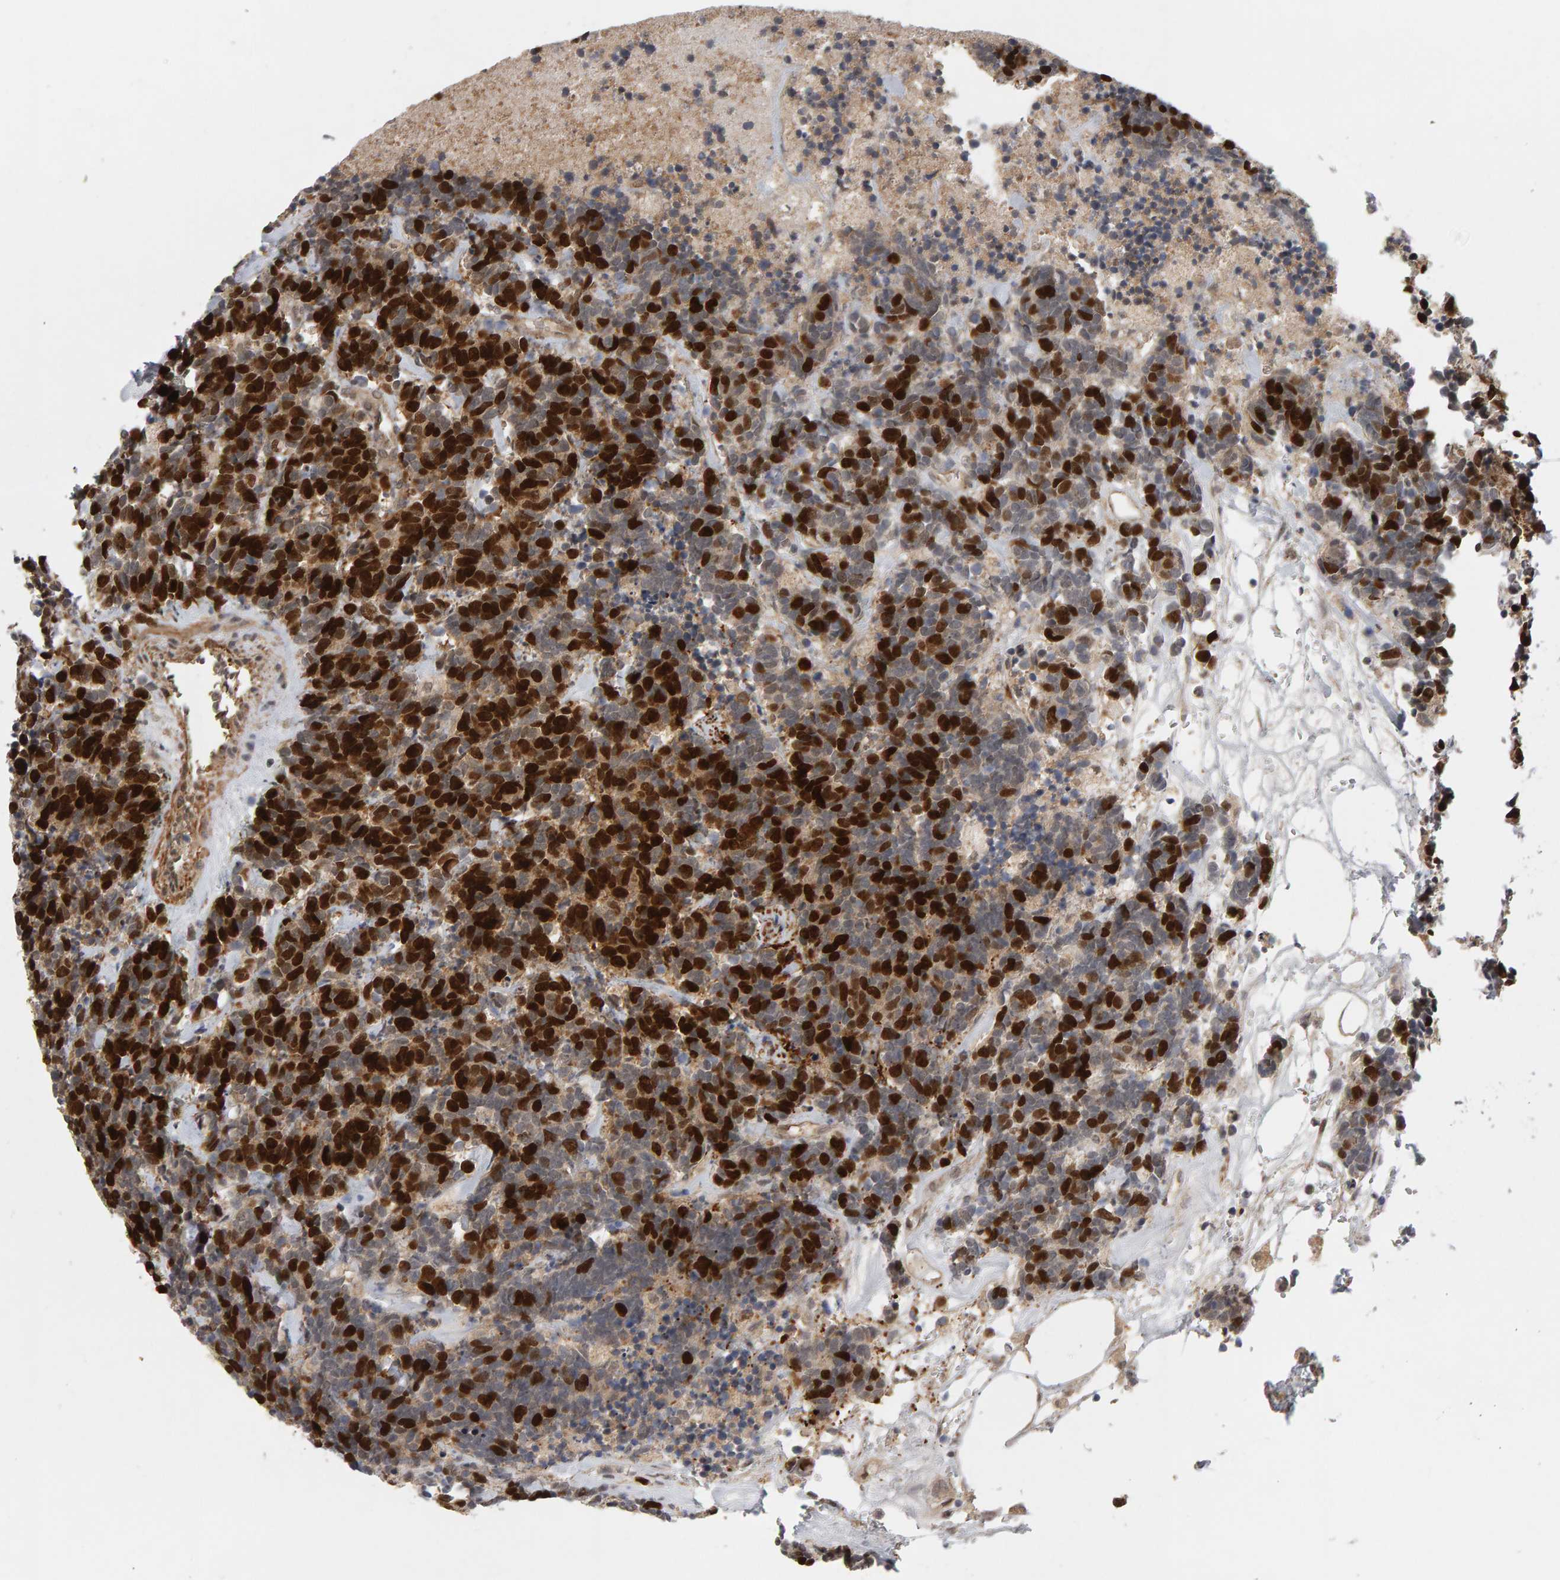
{"staining": {"intensity": "strong", "quantity": ">75%", "location": "nuclear"}, "tissue": "carcinoid", "cell_type": "Tumor cells", "image_type": "cancer", "snomed": [{"axis": "morphology", "description": "Carcinoma, NOS"}, {"axis": "morphology", "description": "Carcinoid, malignant, NOS"}, {"axis": "topography", "description": "Urinary bladder"}], "caption": "An IHC photomicrograph of tumor tissue is shown. Protein staining in brown highlights strong nuclear positivity in malignant carcinoid within tumor cells.", "gene": "CDCA5", "patient": {"sex": "male", "age": 57}}